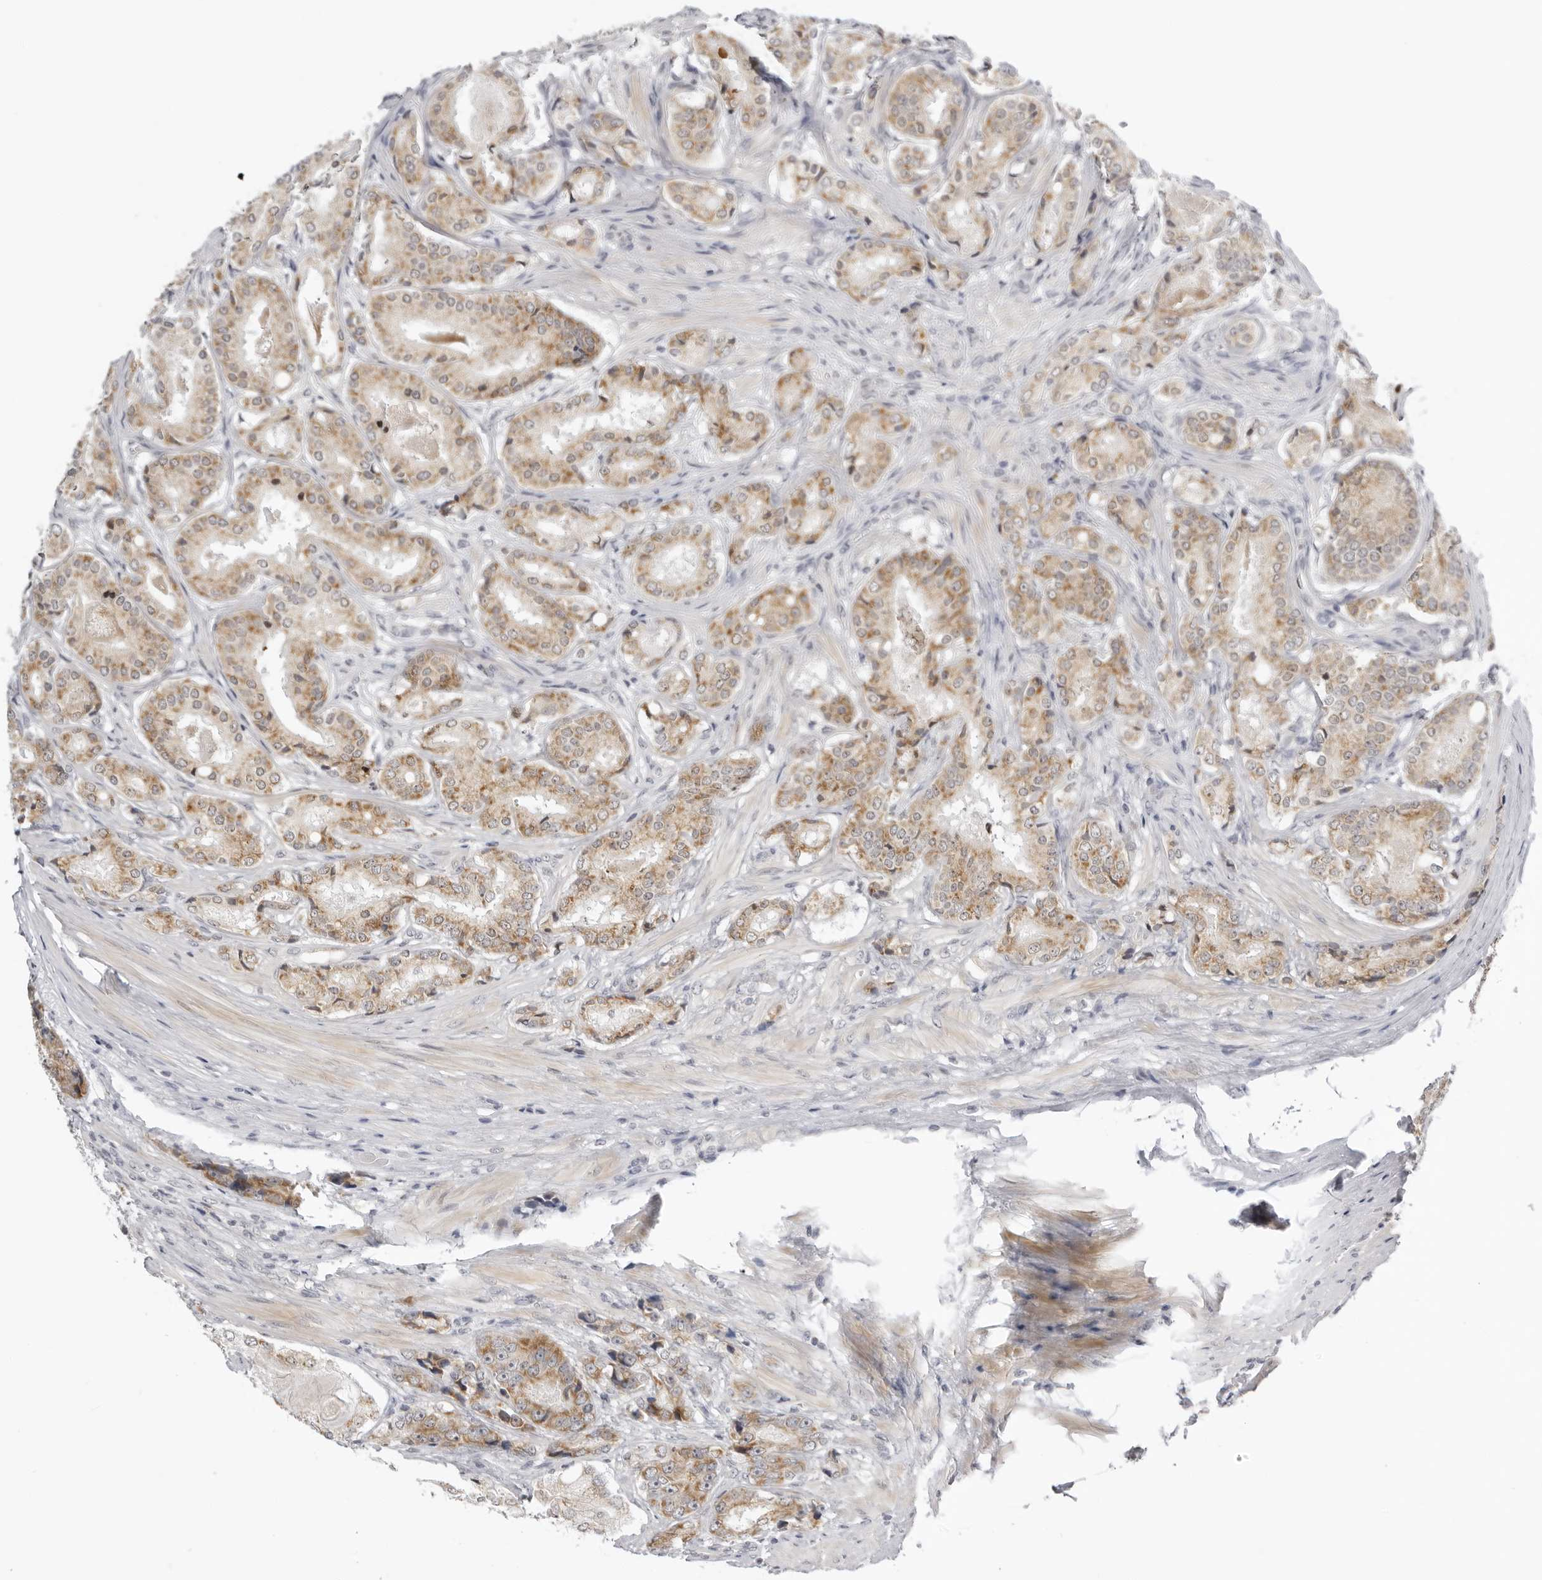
{"staining": {"intensity": "moderate", "quantity": ">75%", "location": "cytoplasmic/membranous"}, "tissue": "prostate cancer", "cell_type": "Tumor cells", "image_type": "cancer", "snomed": [{"axis": "morphology", "description": "Adenocarcinoma, High grade"}, {"axis": "topography", "description": "Prostate"}], "caption": "Immunohistochemical staining of human high-grade adenocarcinoma (prostate) exhibits medium levels of moderate cytoplasmic/membranous staining in about >75% of tumor cells.", "gene": "ACP6", "patient": {"sex": "male", "age": 60}}